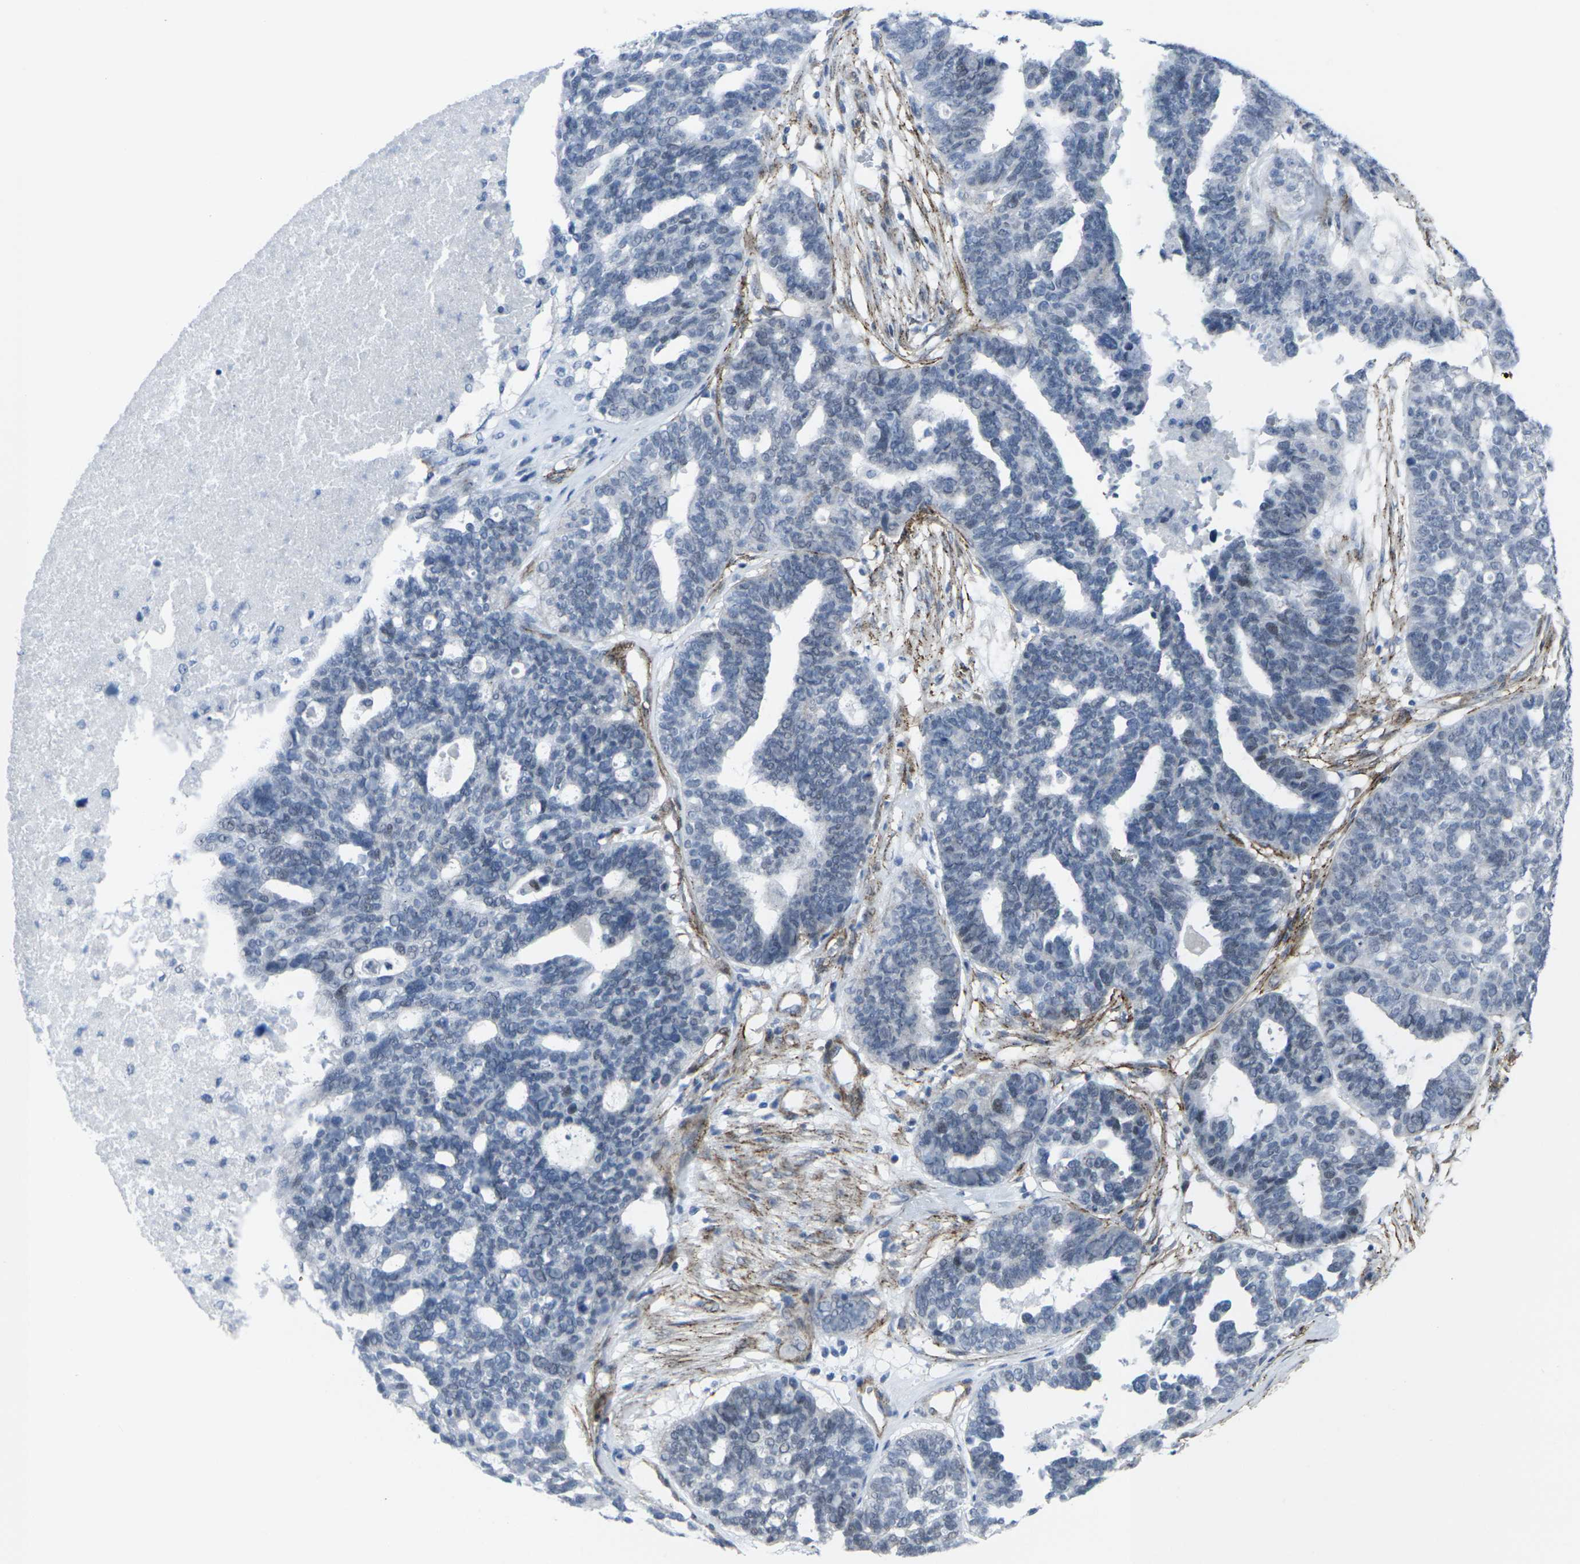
{"staining": {"intensity": "negative", "quantity": "none", "location": "none"}, "tissue": "ovarian cancer", "cell_type": "Tumor cells", "image_type": "cancer", "snomed": [{"axis": "morphology", "description": "Cystadenocarcinoma, serous, NOS"}, {"axis": "topography", "description": "Ovary"}], "caption": "Immunohistochemical staining of human serous cystadenocarcinoma (ovarian) demonstrates no significant staining in tumor cells.", "gene": "CDH11", "patient": {"sex": "female", "age": 59}}